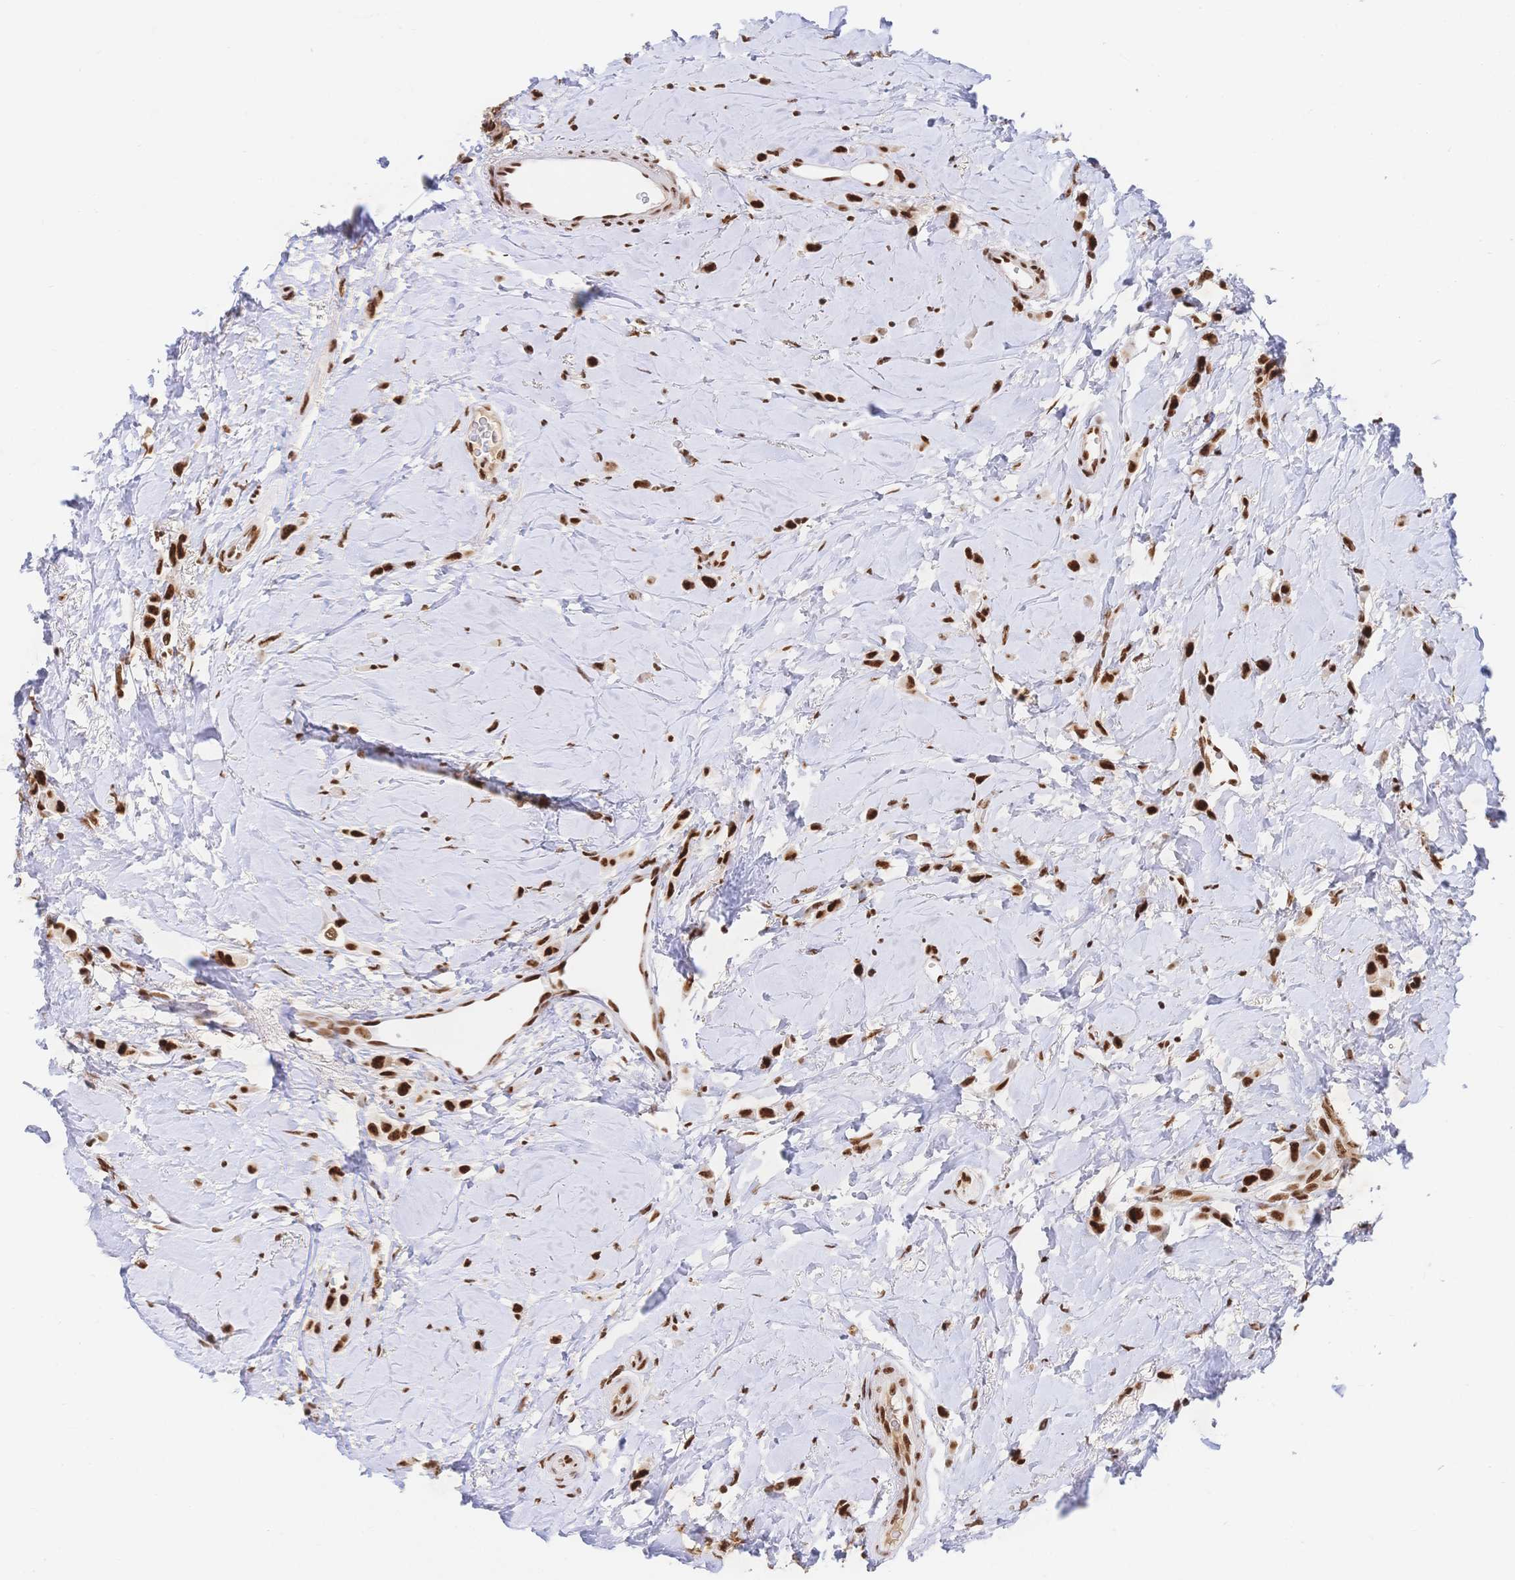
{"staining": {"intensity": "strong", "quantity": ">75%", "location": "nuclear"}, "tissue": "breast cancer", "cell_type": "Tumor cells", "image_type": "cancer", "snomed": [{"axis": "morphology", "description": "Lobular carcinoma"}, {"axis": "topography", "description": "Breast"}], "caption": "High-magnification brightfield microscopy of breast cancer stained with DAB (3,3'-diaminobenzidine) (brown) and counterstained with hematoxylin (blue). tumor cells exhibit strong nuclear positivity is seen in approximately>75% of cells. (DAB (3,3'-diaminobenzidine) IHC, brown staining for protein, blue staining for nuclei).", "gene": "SRSF1", "patient": {"sex": "female", "age": 66}}